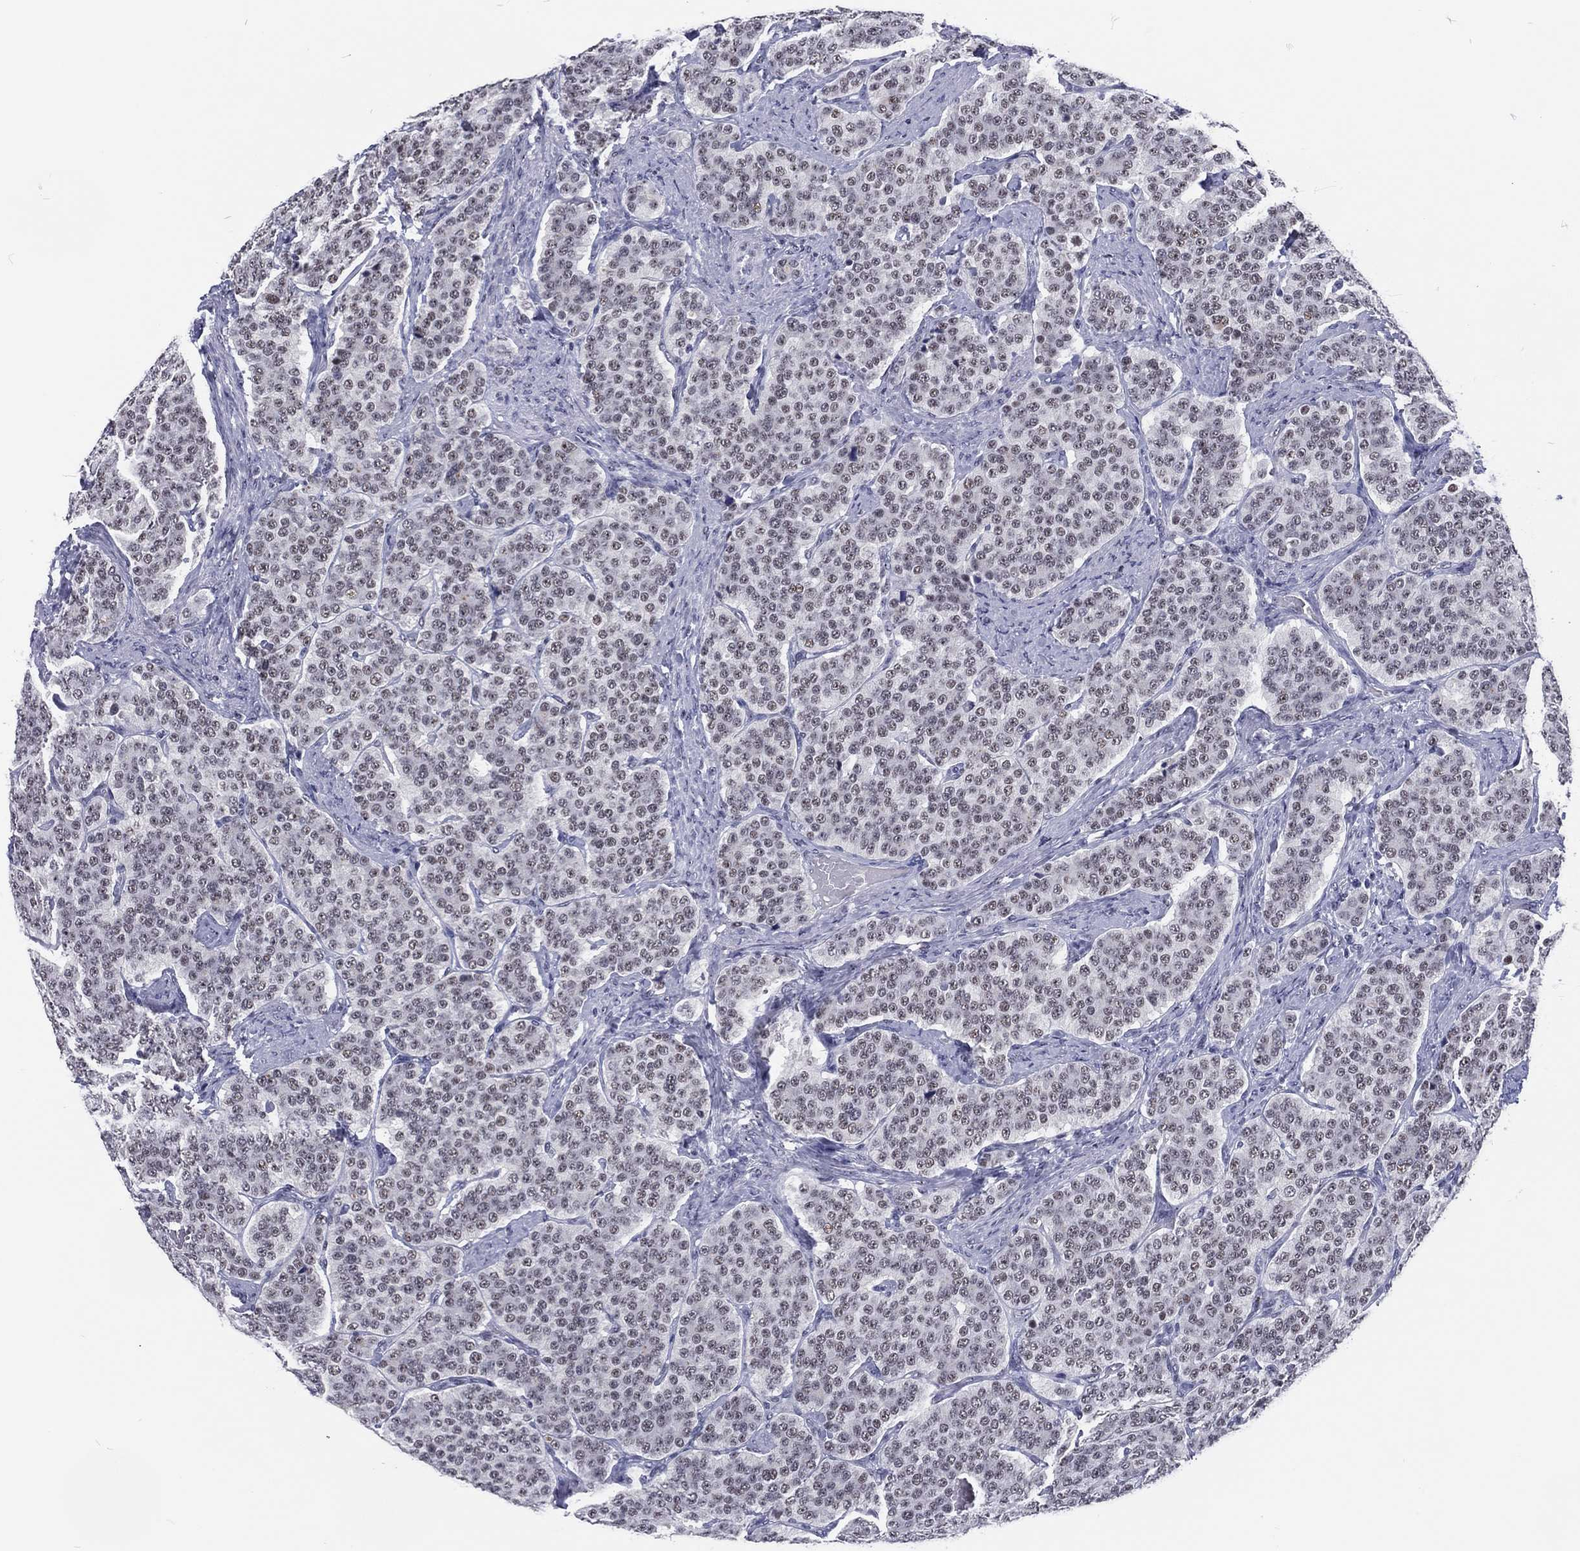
{"staining": {"intensity": "negative", "quantity": "none", "location": "none"}, "tissue": "carcinoid", "cell_type": "Tumor cells", "image_type": "cancer", "snomed": [{"axis": "morphology", "description": "Carcinoid, malignant, NOS"}, {"axis": "topography", "description": "Small intestine"}], "caption": "This is an immunohistochemistry micrograph of human malignant carcinoid. There is no expression in tumor cells.", "gene": "MAPK8IP1", "patient": {"sex": "female", "age": 58}}